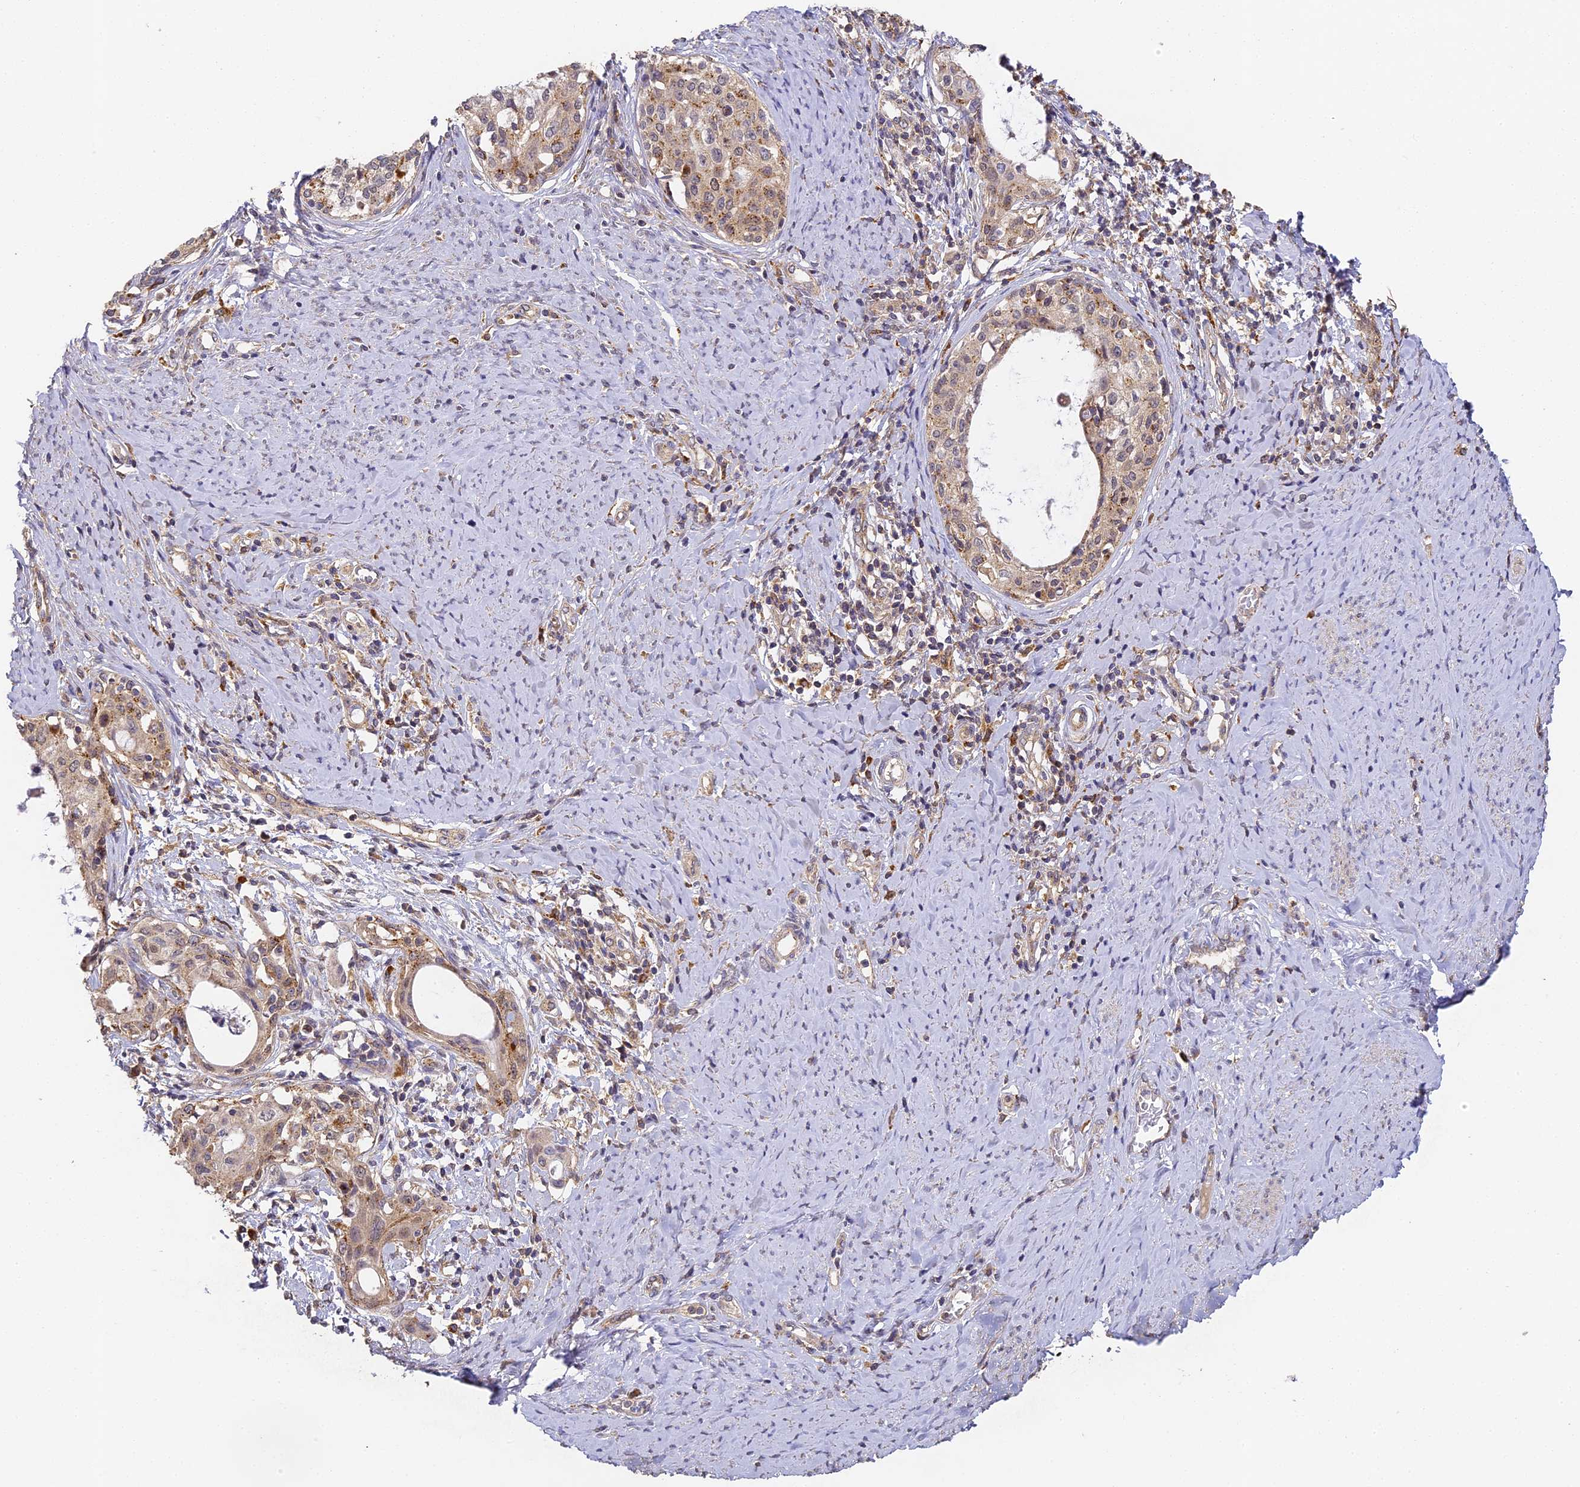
{"staining": {"intensity": "moderate", "quantity": "25%-75%", "location": "cytoplasmic/membranous"}, "tissue": "cervical cancer", "cell_type": "Tumor cells", "image_type": "cancer", "snomed": [{"axis": "morphology", "description": "Squamous cell carcinoma, NOS"}, {"axis": "morphology", "description": "Adenocarcinoma, NOS"}, {"axis": "topography", "description": "Cervix"}], "caption": "Immunohistochemistry (IHC) (DAB) staining of cervical cancer (squamous cell carcinoma) displays moderate cytoplasmic/membranous protein expression in approximately 25%-75% of tumor cells.", "gene": "YAE1", "patient": {"sex": "female", "age": 52}}